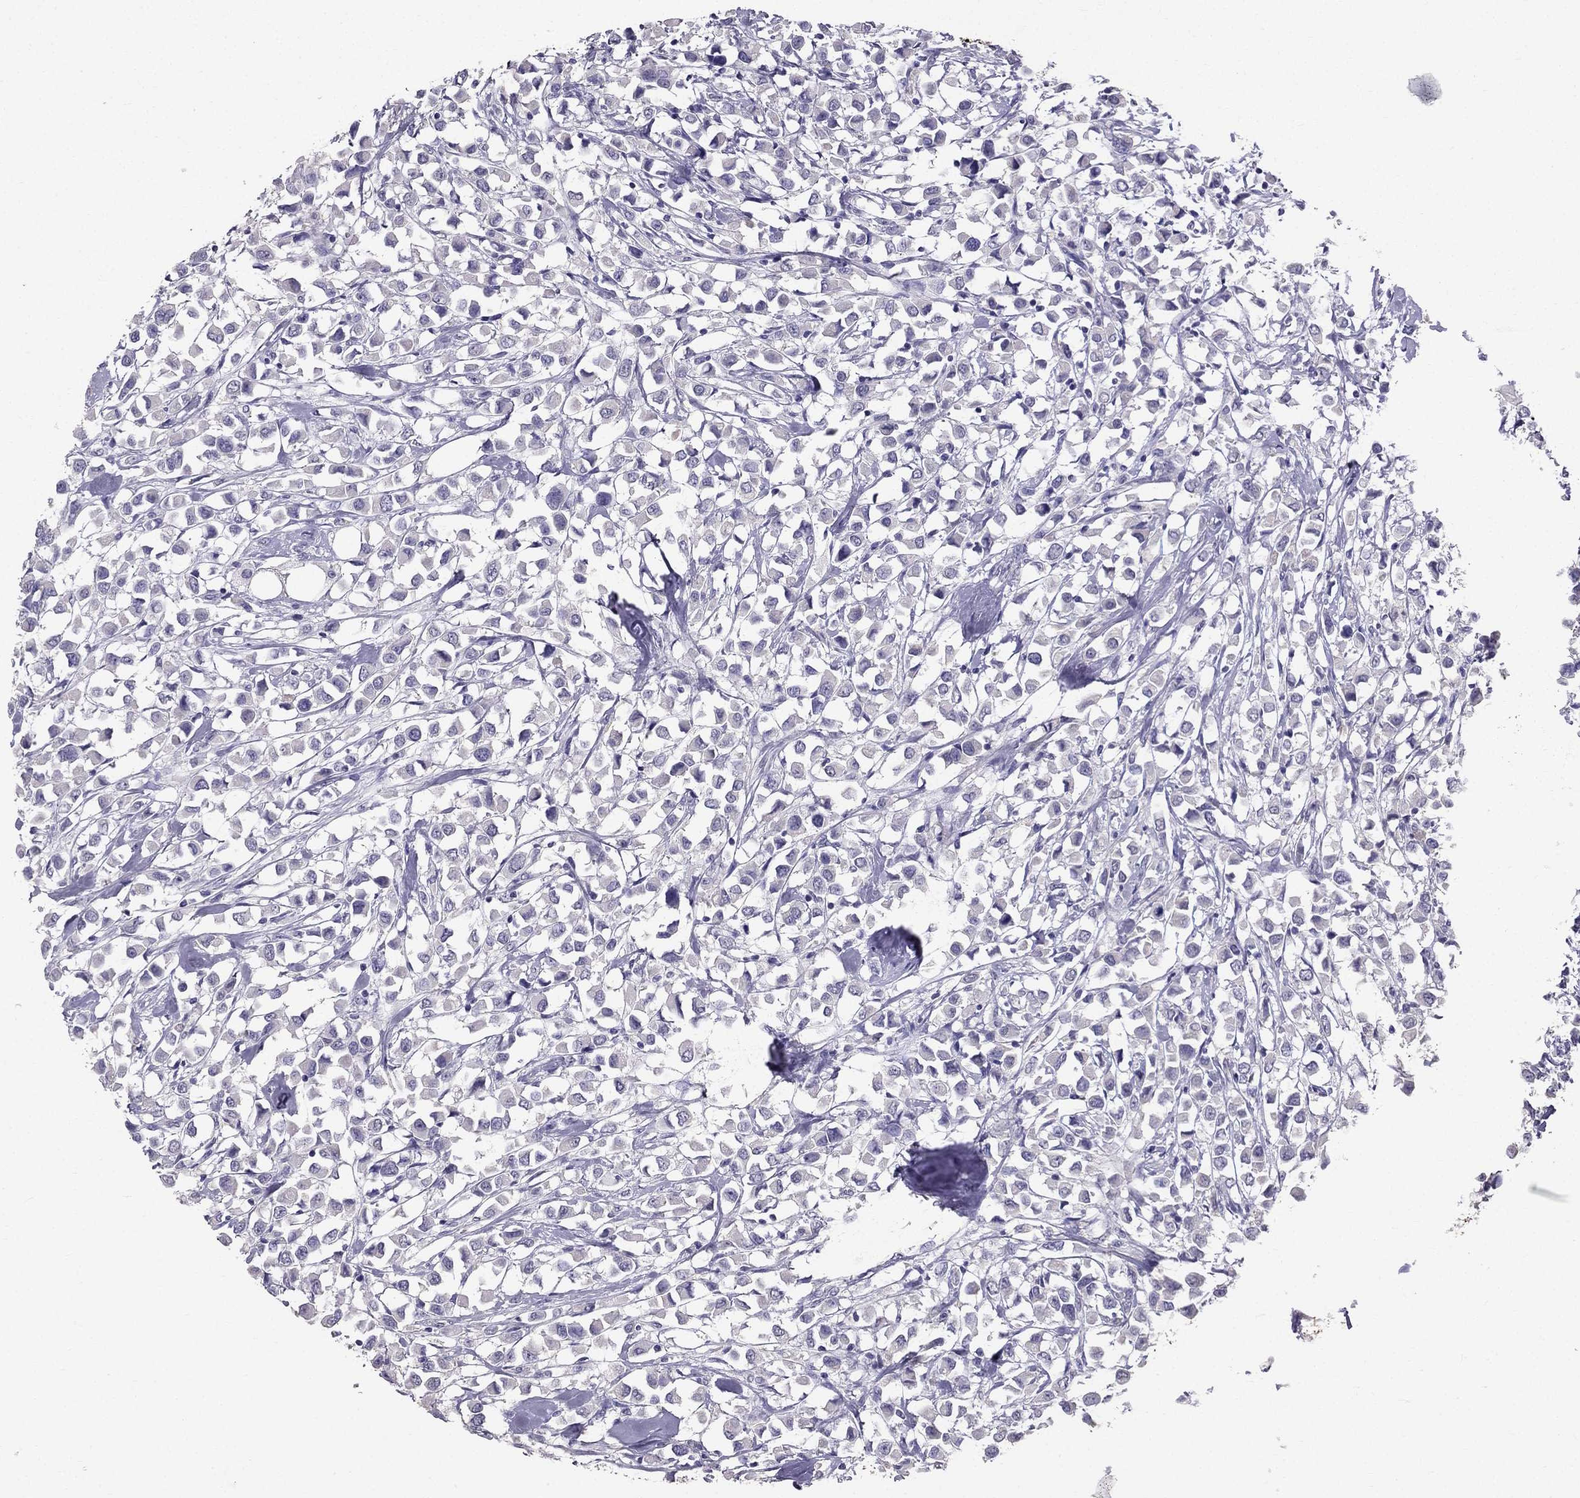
{"staining": {"intensity": "negative", "quantity": "none", "location": "none"}, "tissue": "breast cancer", "cell_type": "Tumor cells", "image_type": "cancer", "snomed": [{"axis": "morphology", "description": "Duct carcinoma"}, {"axis": "topography", "description": "Breast"}], "caption": "Breast cancer stained for a protein using immunohistochemistry displays no expression tumor cells.", "gene": "SCG5", "patient": {"sex": "female", "age": 61}}